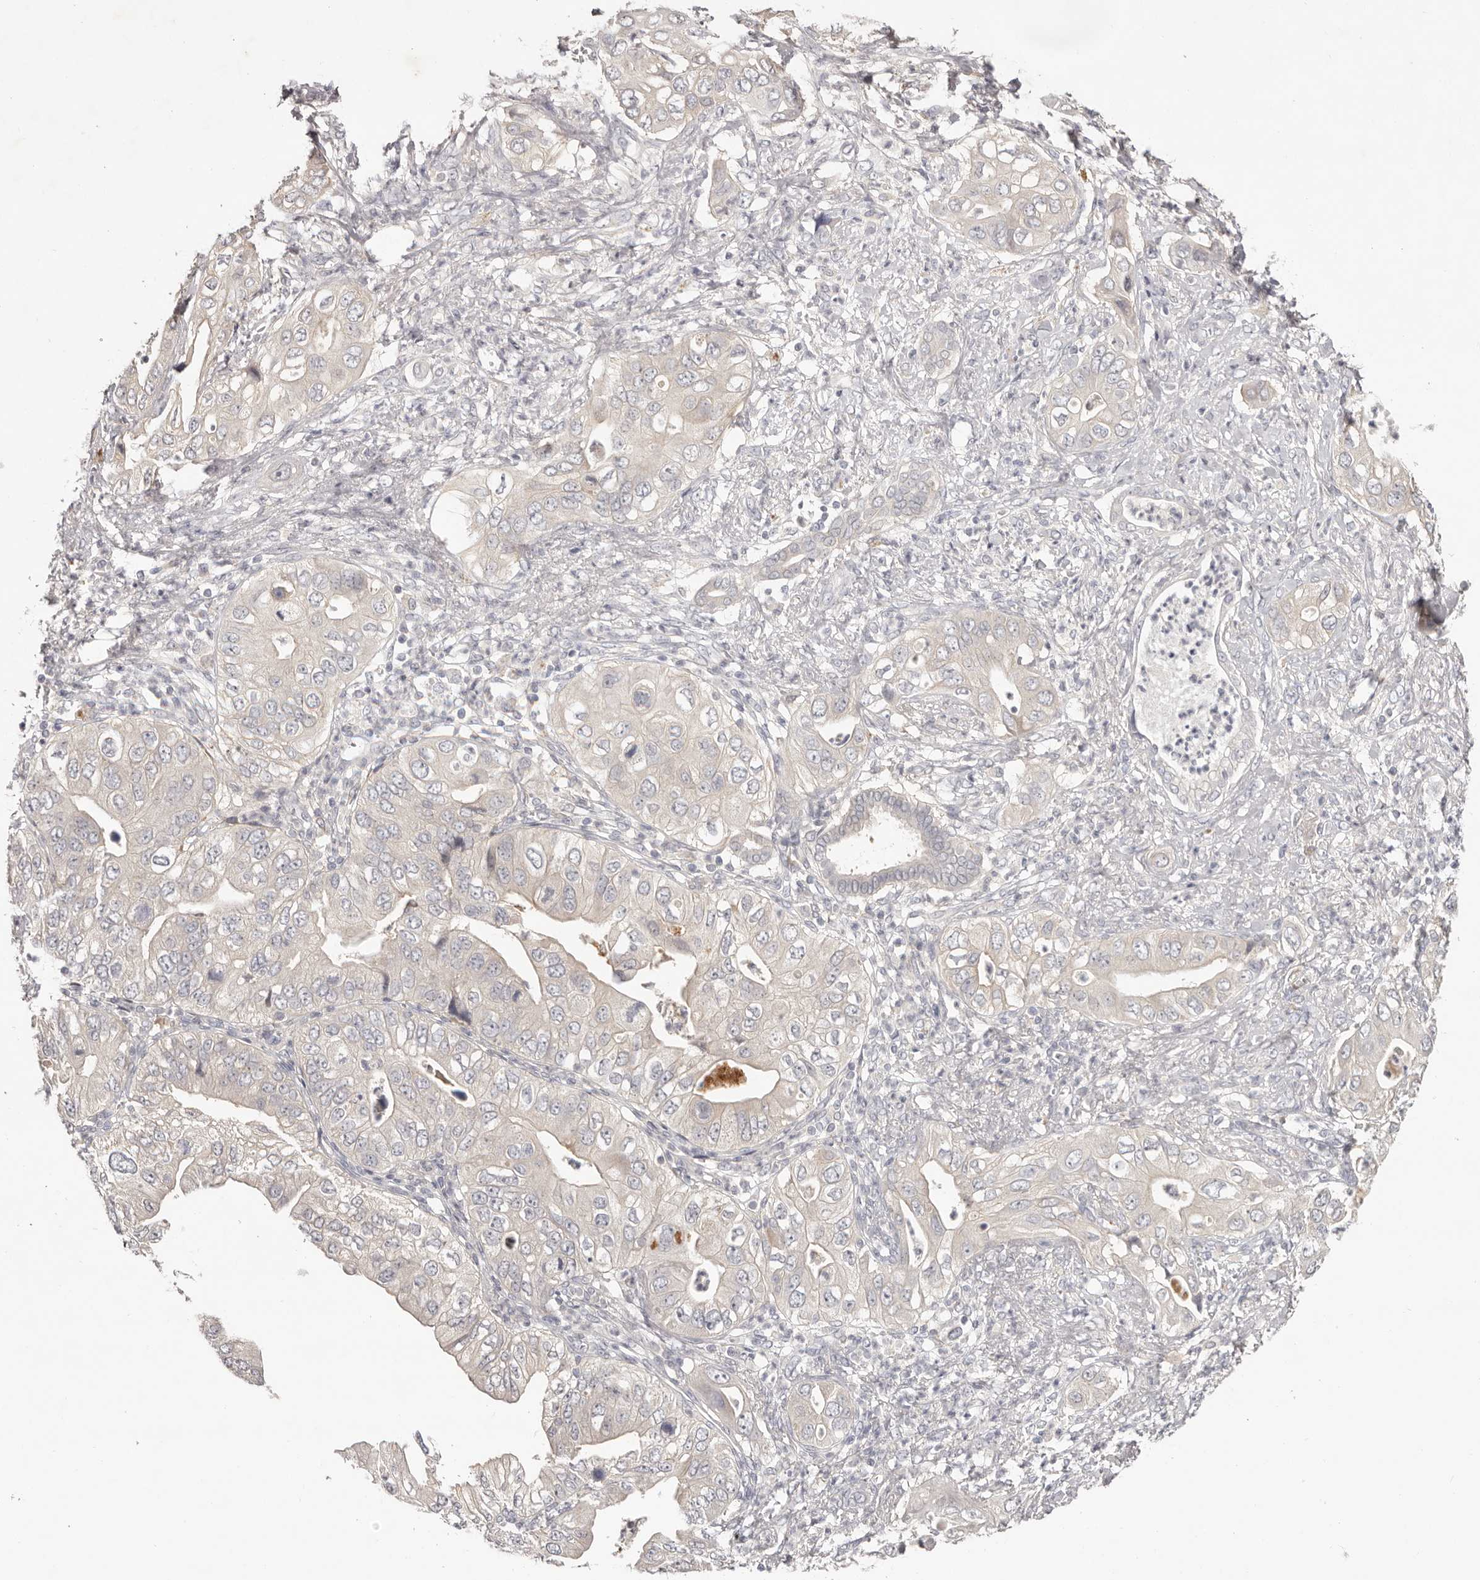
{"staining": {"intensity": "negative", "quantity": "none", "location": "none"}, "tissue": "pancreatic cancer", "cell_type": "Tumor cells", "image_type": "cancer", "snomed": [{"axis": "morphology", "description": "Adenocarcinoma, NOS"}, {"axis": "topography", "description": "Pancreas"}], "caption": "Photomicrograph shows no significant protein expression in tumor cells of pancreatic cancer.", "gene": "SCUBE2", "patient": {"sex": "female", "age": 78}}